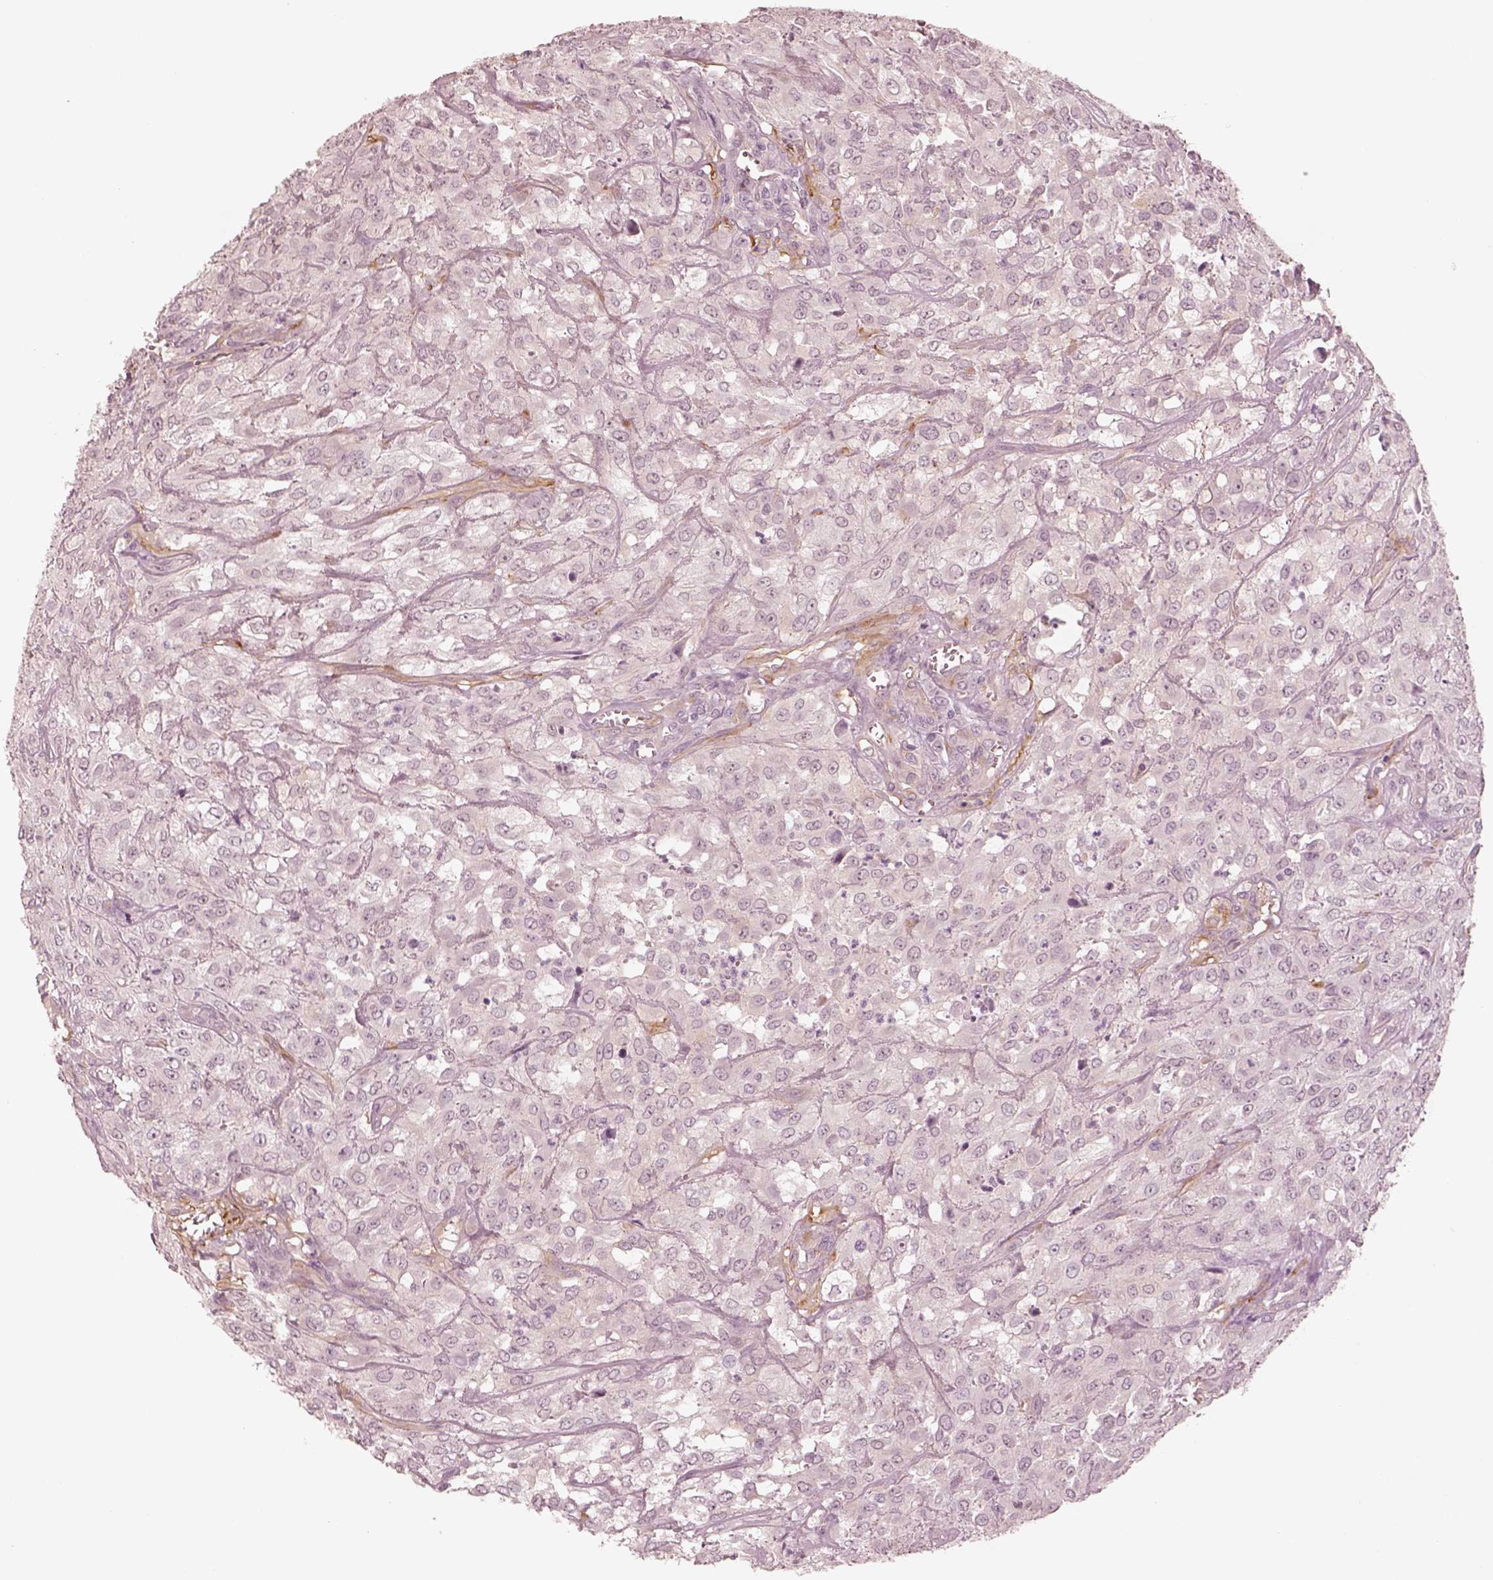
{"staining": {"intensity": "negative", "quantity": "none", "location": "none"}, "tissue": "urothelial cancer", "cell_type": "Tumor cells", "image_type": "cancer", "snomed": [{"axis": "morphology", "description": "Urothelial carcinoma, High grade"}, {"axis": "topography", "description": "Urinary bladder"}], "caption": "High magnification brightfield microscopy of urothelial cancer stained with DAB (3,3'-diaminobenzidine) (brown) and counterstained with hematoxylin (blue): tumor cells show no significant expression.", "gene": "DNAAF9", "patient": {"sex": "male", "age": 67}}